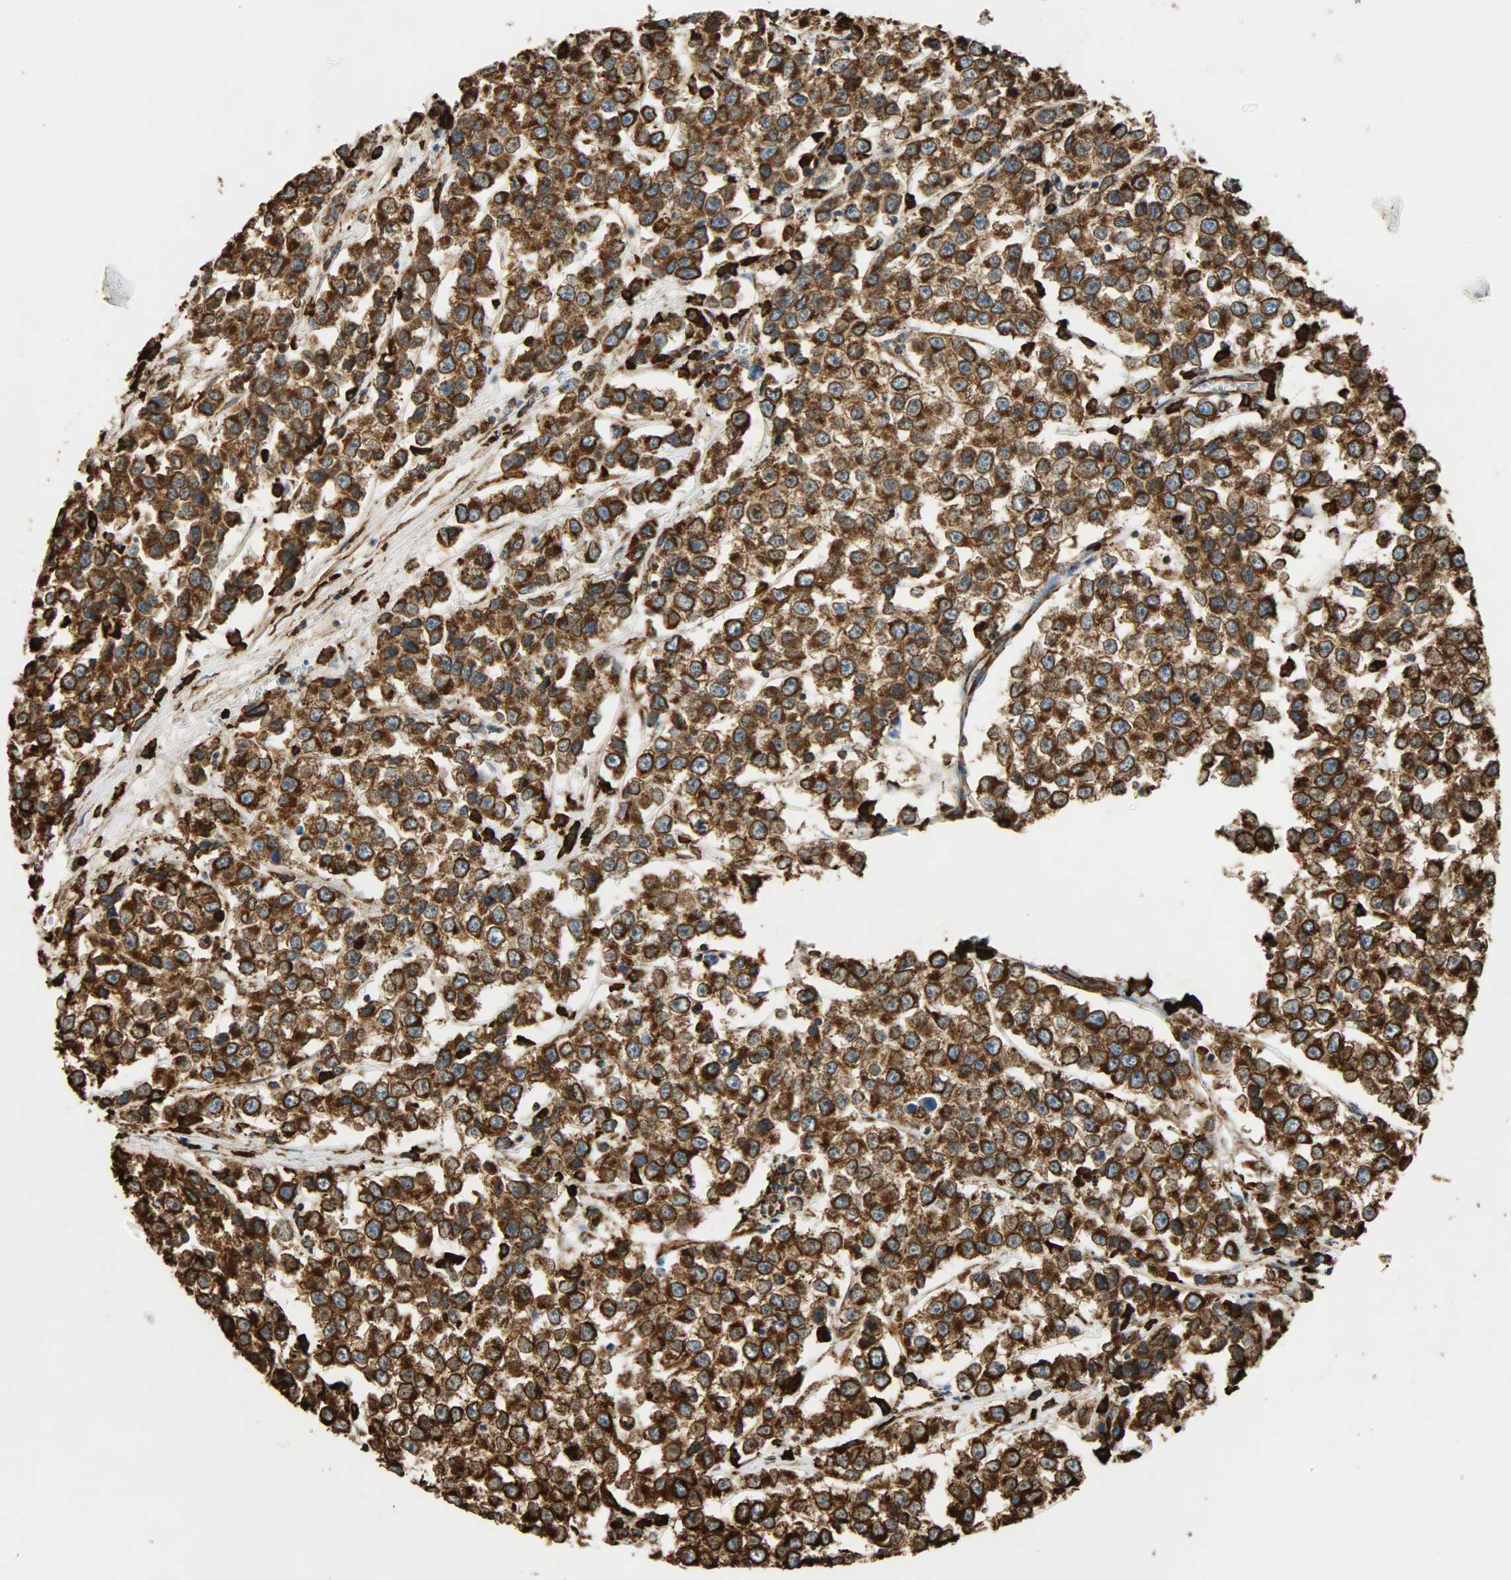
{"staining": {"intensity": "strong", "quantity": ">75%", "location": "cytoplasmic/membranous"}, "tissue": "testis cancer", "cell_type": "Tumor cells", "image_type": "cancer", "snomed": [{"axis": "morphology", "description": "Seminoma, NOS"}, {"axis": "morphology", "description": "Carcinoma, Embryonal, NOS"}, {"axis": "topography", "description": "Testis"}], "caption": "Brown immunohistochemical staining in testis cancer demonstrates strong cytoplasmic/membranous staining in approximately >75% of tumor cells. Nuclei are stained in blue.", "gene": "HSP90B1", "patient": {"sex": "male", "age": 52}}